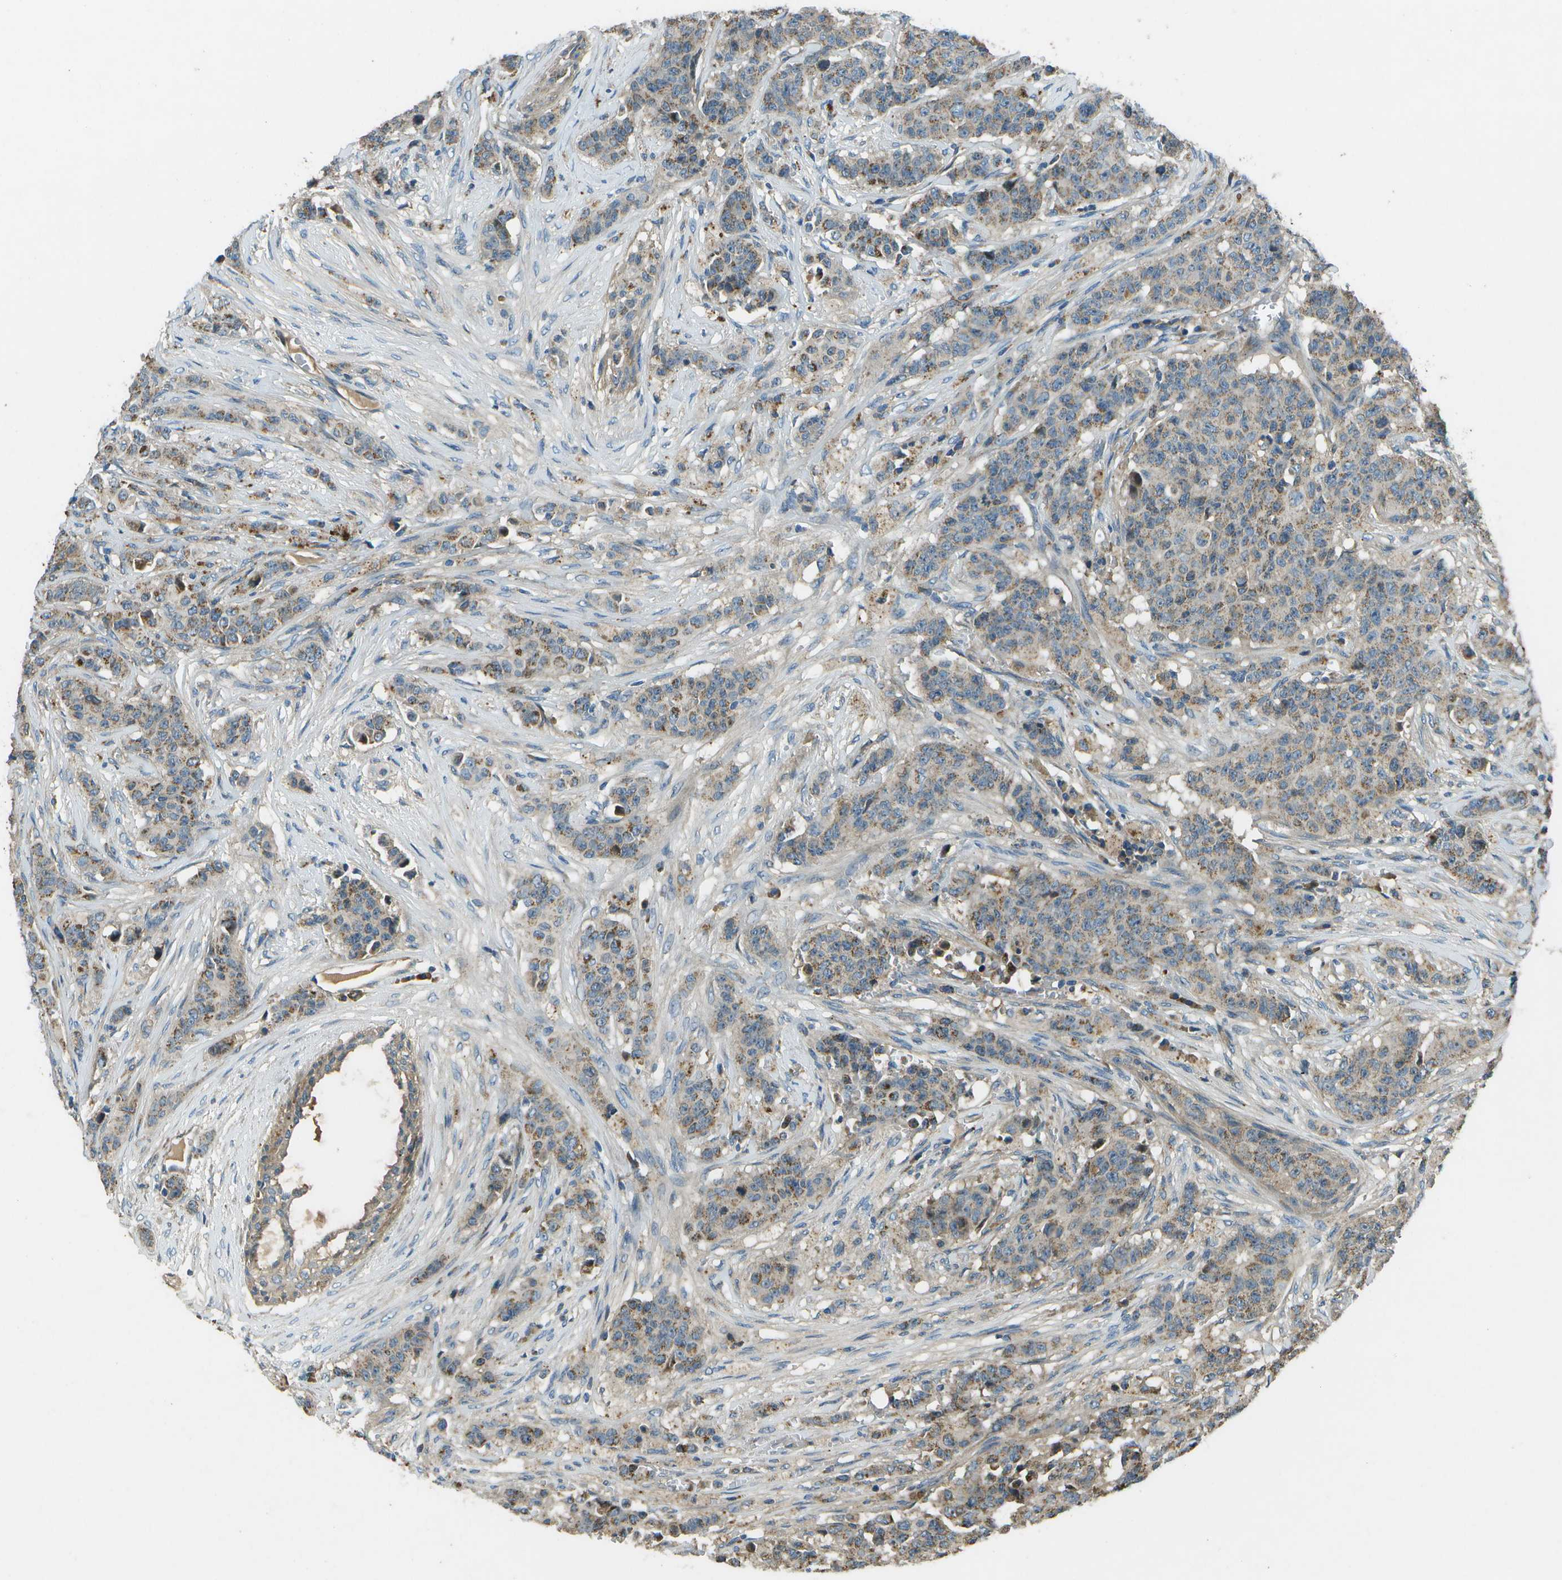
{"staining": {"intensity": "moderate", "quantity": "25%-75%", "location": "cytoplasmic/membranous"}, "tissue": "breast cancer", "cell_type": "Tumor cells", "image_type": "cancer", "snomed": [{"axis": "morphology", "description": "Normal tissue, NOS"}, {"axis": "morphology", "description": "Duct carcinoma"}, {"axis": "topography", "description": "Breast"}], "caption": "Brown immunohistochemical staining in breast cancer exhibits moderate cytoplasmic/membranous positivity in approximately 25%-75% of tumor cells. The protein of interest is shown in brown color, while the nuclei are stained blue.", "gene": "PXYLP1", "patient": {"sex": "female", "age": 40}}